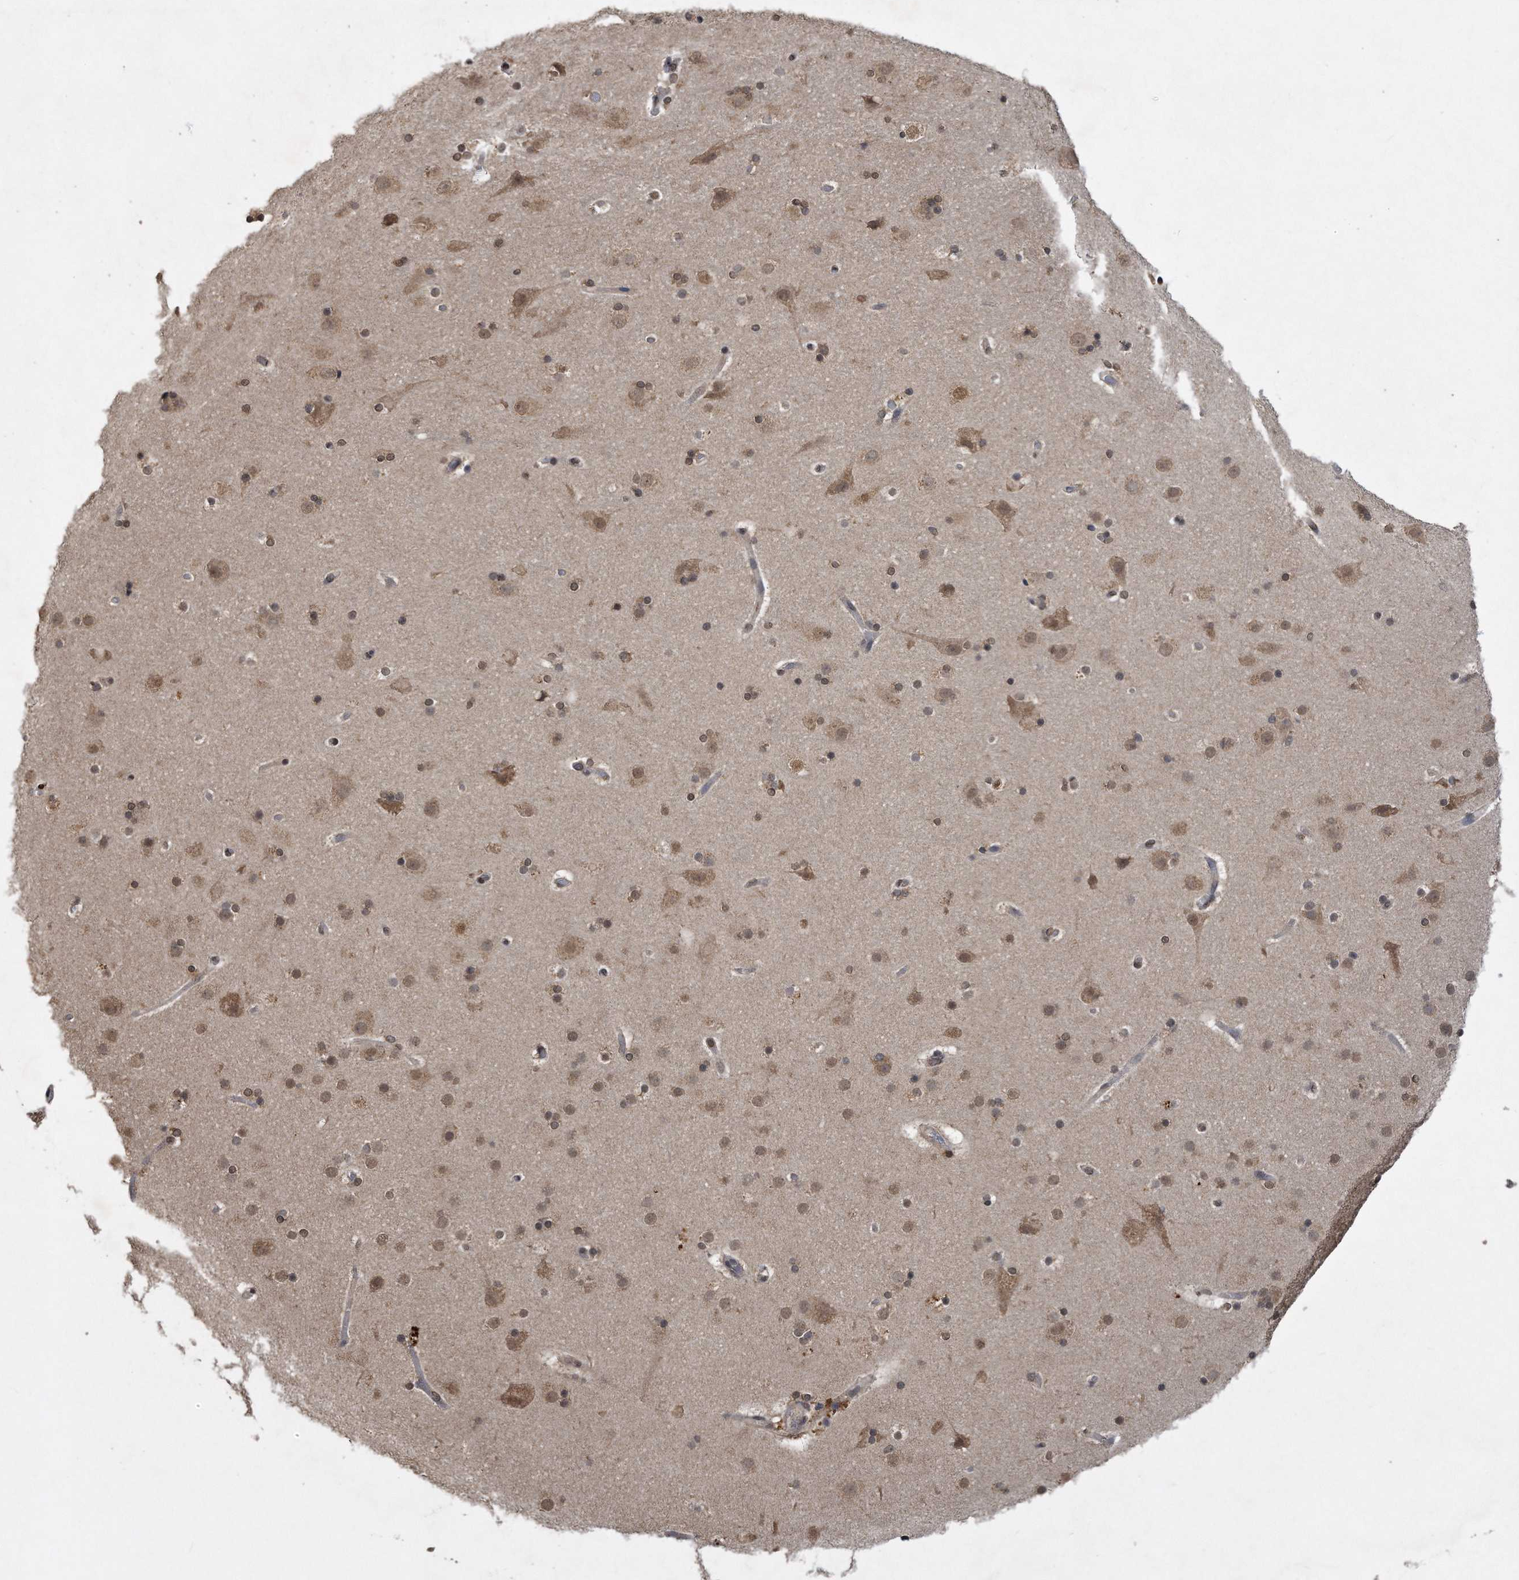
{"staining": {"intensity": "weak", "quantity": "25%-75%", "location": "cytoplasmic/membranous,nuclear"}, "tissue": "cerebral cortex", "cell_type": "Endothelial cells", "image_type": "normal", "snomed": [{"axis": "morphology", "description": "Normal tissue, NOS"}, {"axis": "topography", "description": "Cerebral cortex"}], "caption": "Immunohistochemistry micrograph of unremarkable cerebral cortex stained for a protein (brown), which reveals low levels of weak cytoplasmic/membranous,nuclear positivity in about 25%-75% of endothelial cells.", "gene": "CRYZL1", "patient": {"sex": "male", "age": 57}}